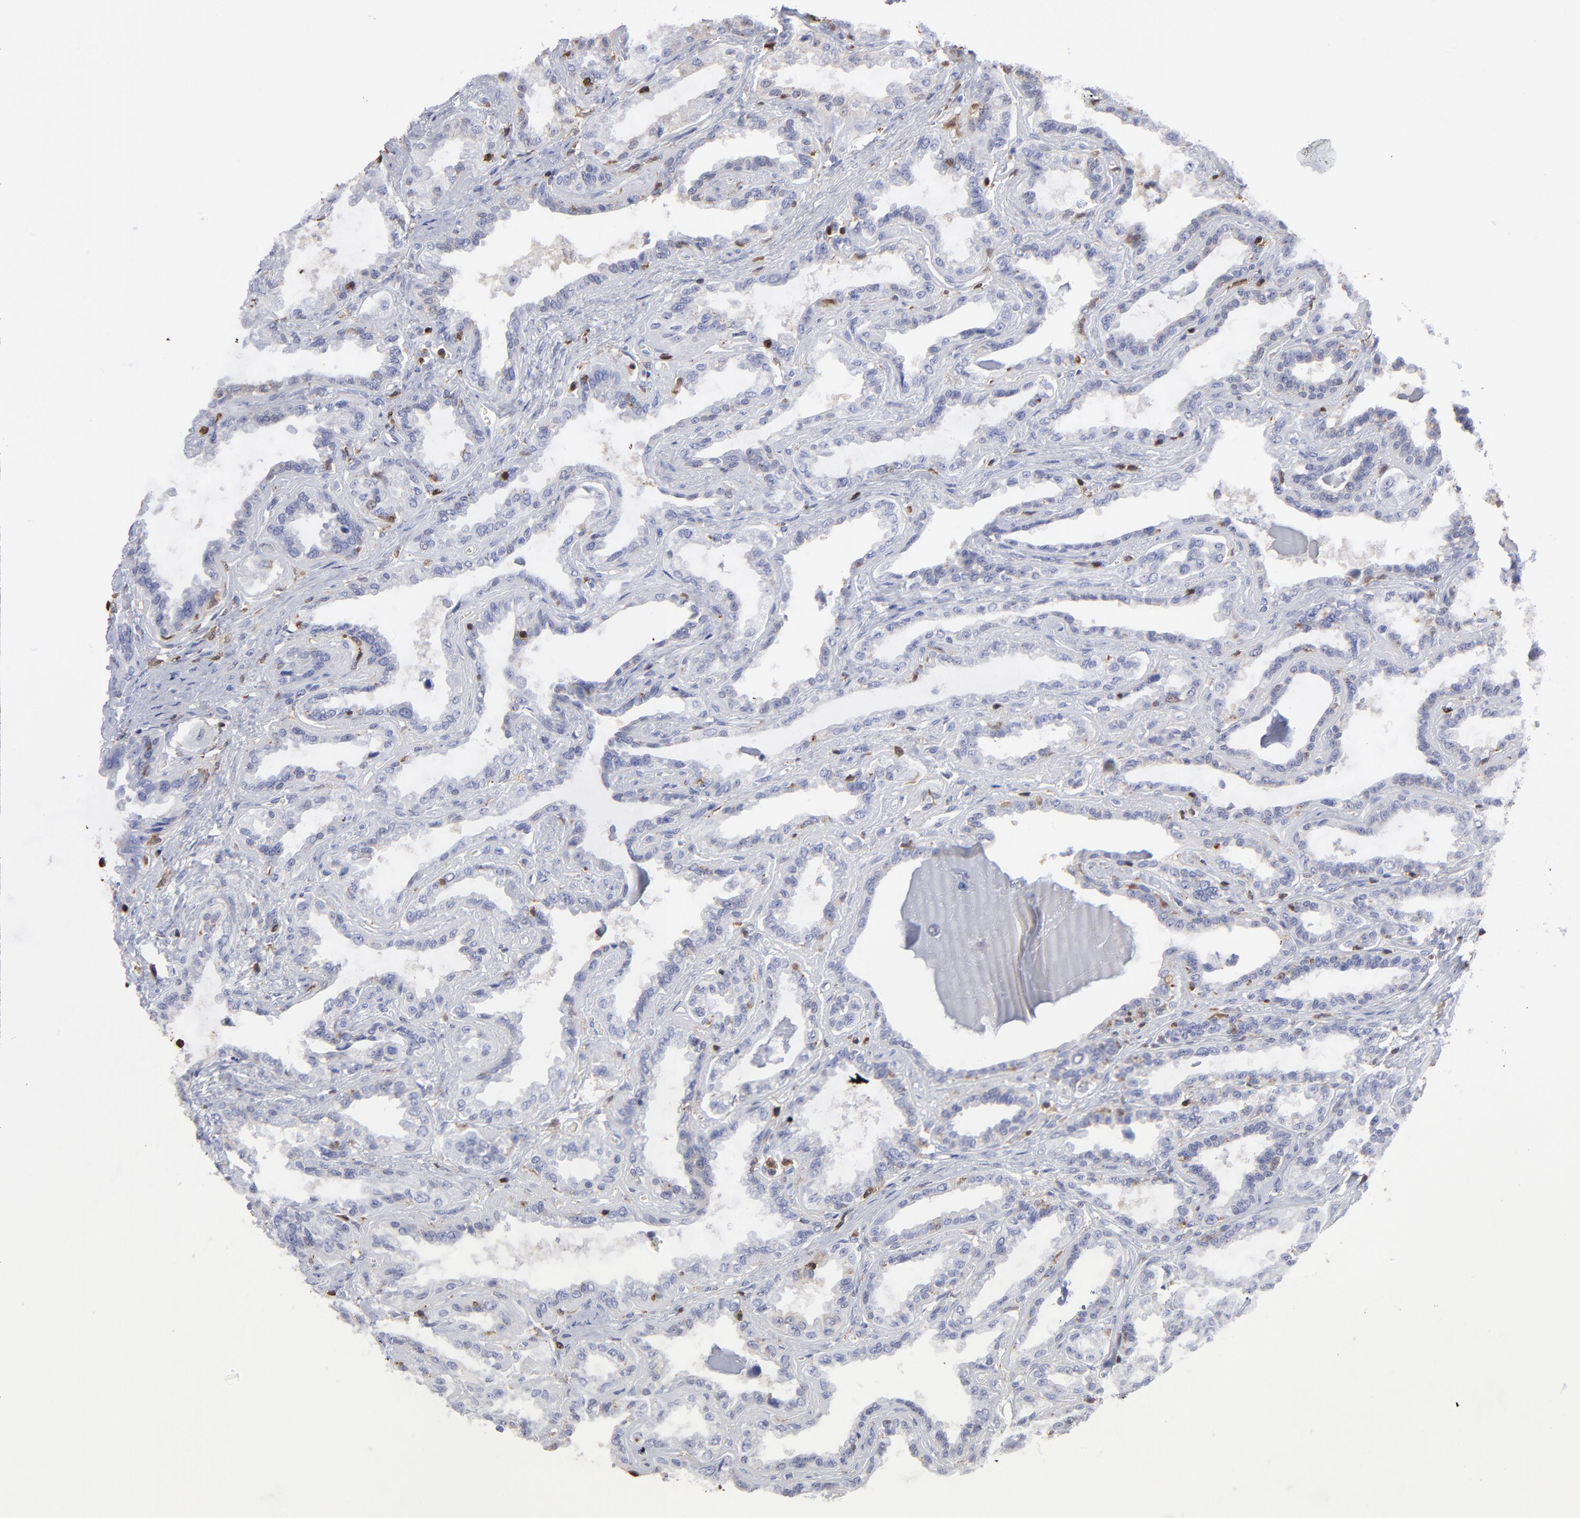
{"staining": {"intensity": "negative", "quantity": "none", "location": "none"}, "tissue": "seminal vesicle", "cell_type": "Glandular cells", "image_type": "normal", "snomed": [{"axis": "morphology", "description": "Normal tissue, NOS"}, {"axis": "morphology", "description": "Inflammation, NOS"}, {"axis": "topography", "description": "Urinary bladder"}, {"axis": "topography", "description": "Prostate"}, {"axis": "topography", "description": "Seminal veicle"}], "caption": "Immunohistochemistry (IHC) of benign seminal vesicle demonstrates no expression in glandular cells. (Immunohistochemistry, brightfield microscopy, high magnification).", "gene": "TBXT", "patient": {"sex": "male", "age": 82}}